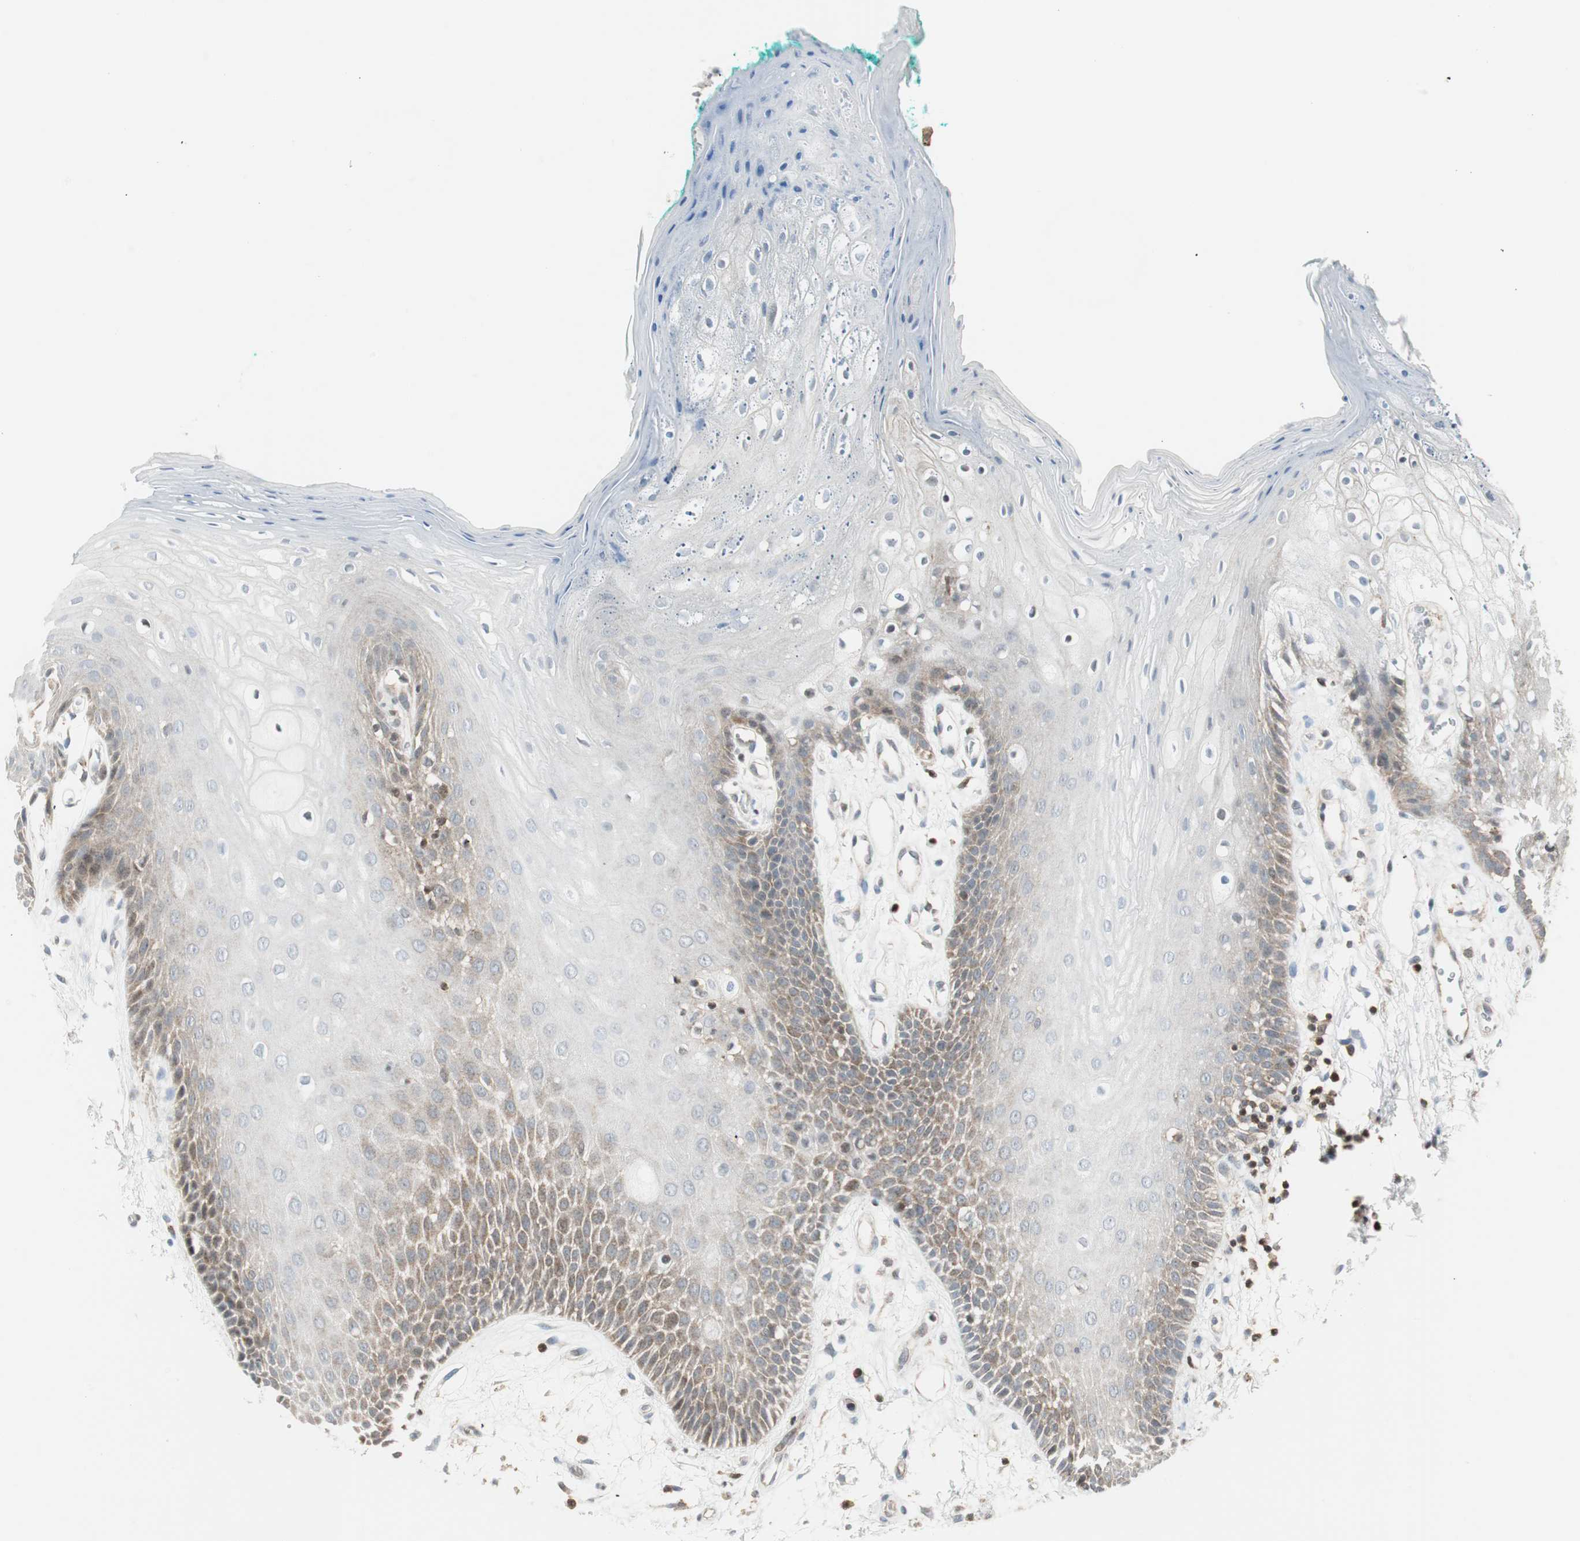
{"staining": {"intensity": "moderate", "quantity": "25%-75%", "location": "cytoplasmic/membranous"}, "tissue": "oral mucosa", "cell_type": "Squamous epithelial cells", "image_type": "normal", "snomed": [{"axis": "morphology", "description": "Normal tissue, NOS"}, {"axis": "morphology", "description": "Squamous cell carcinoma, NOS"}, {"axis": "topography", "description": "Skeletal muscle"}, {"axis": "topography", "description": "Oral tissue"}, {"axis": "topography", "description": "Head-Neck"}], "caption": "The image demonstrates immunohistochemical staining of benign oral mucosa. There is moderate cytoplasmic/membranous positivity is appreciated in approximately 25%-75% of squamous epithelial cells.", "gene": "PPP1CA", "patient": {"sex": "female", "age": 84}}